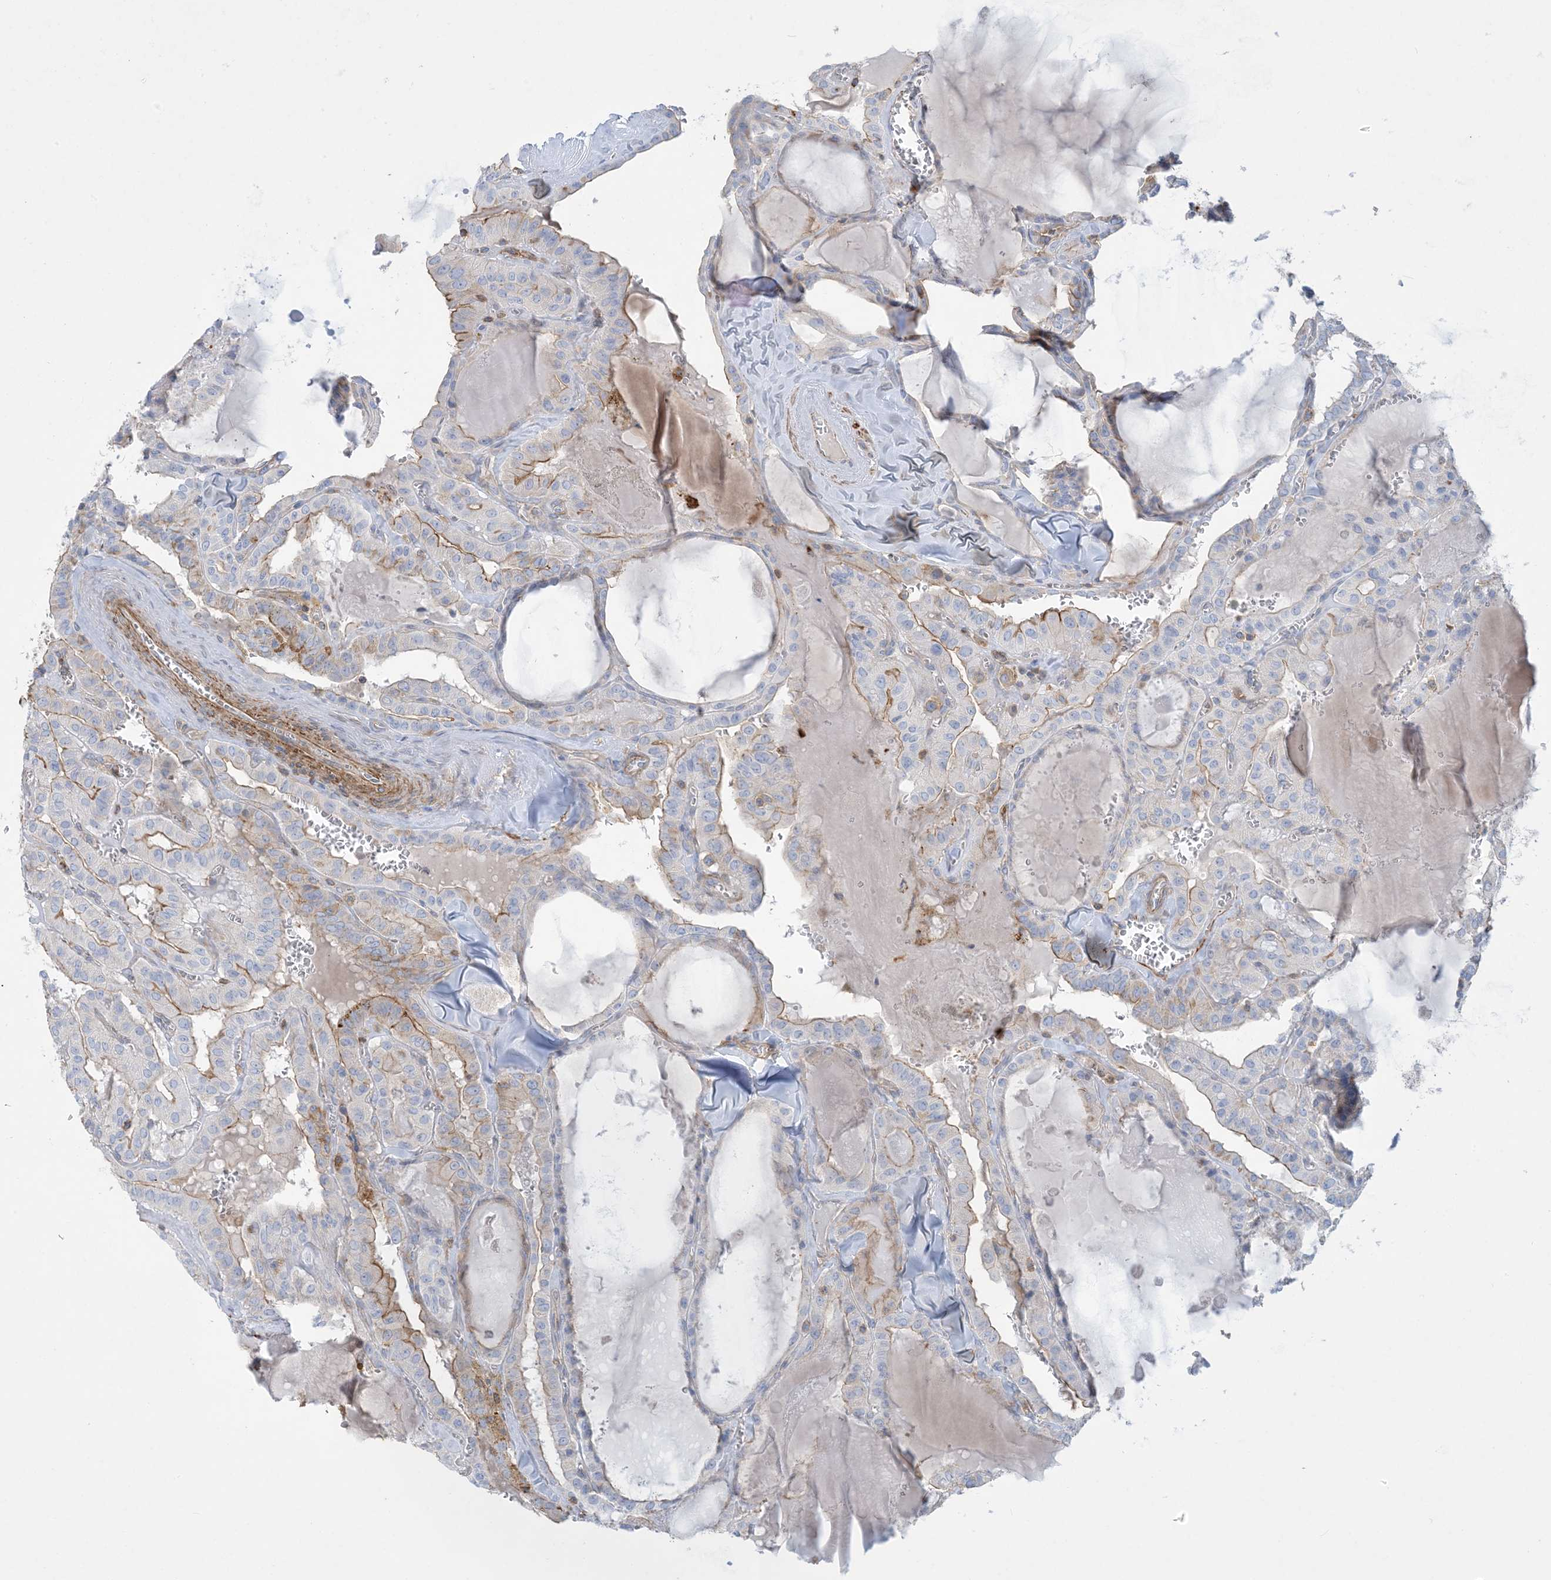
{"staining": {"intensity": "moderate", "quantity": "<25%", "location": "cytoplasmic/membranous"}, "tissue": "thyroid cancer", "cell_type": "Tumor cells", "image_type": "cancer", "snomed": [{"axis": "morphology", "description": "Papillary adenocarcinoma, NOS"}, {"axis": "topography", "description": "Thyroid gland"}], "caption": "Thyroid cancer stained for a protein (brown) reveals moderate cytoplasmic/membranous positive expression in about <25% of tumor cells.", "gene": "GTF3C2", "patient": {"sex": "male", "age": 52}}